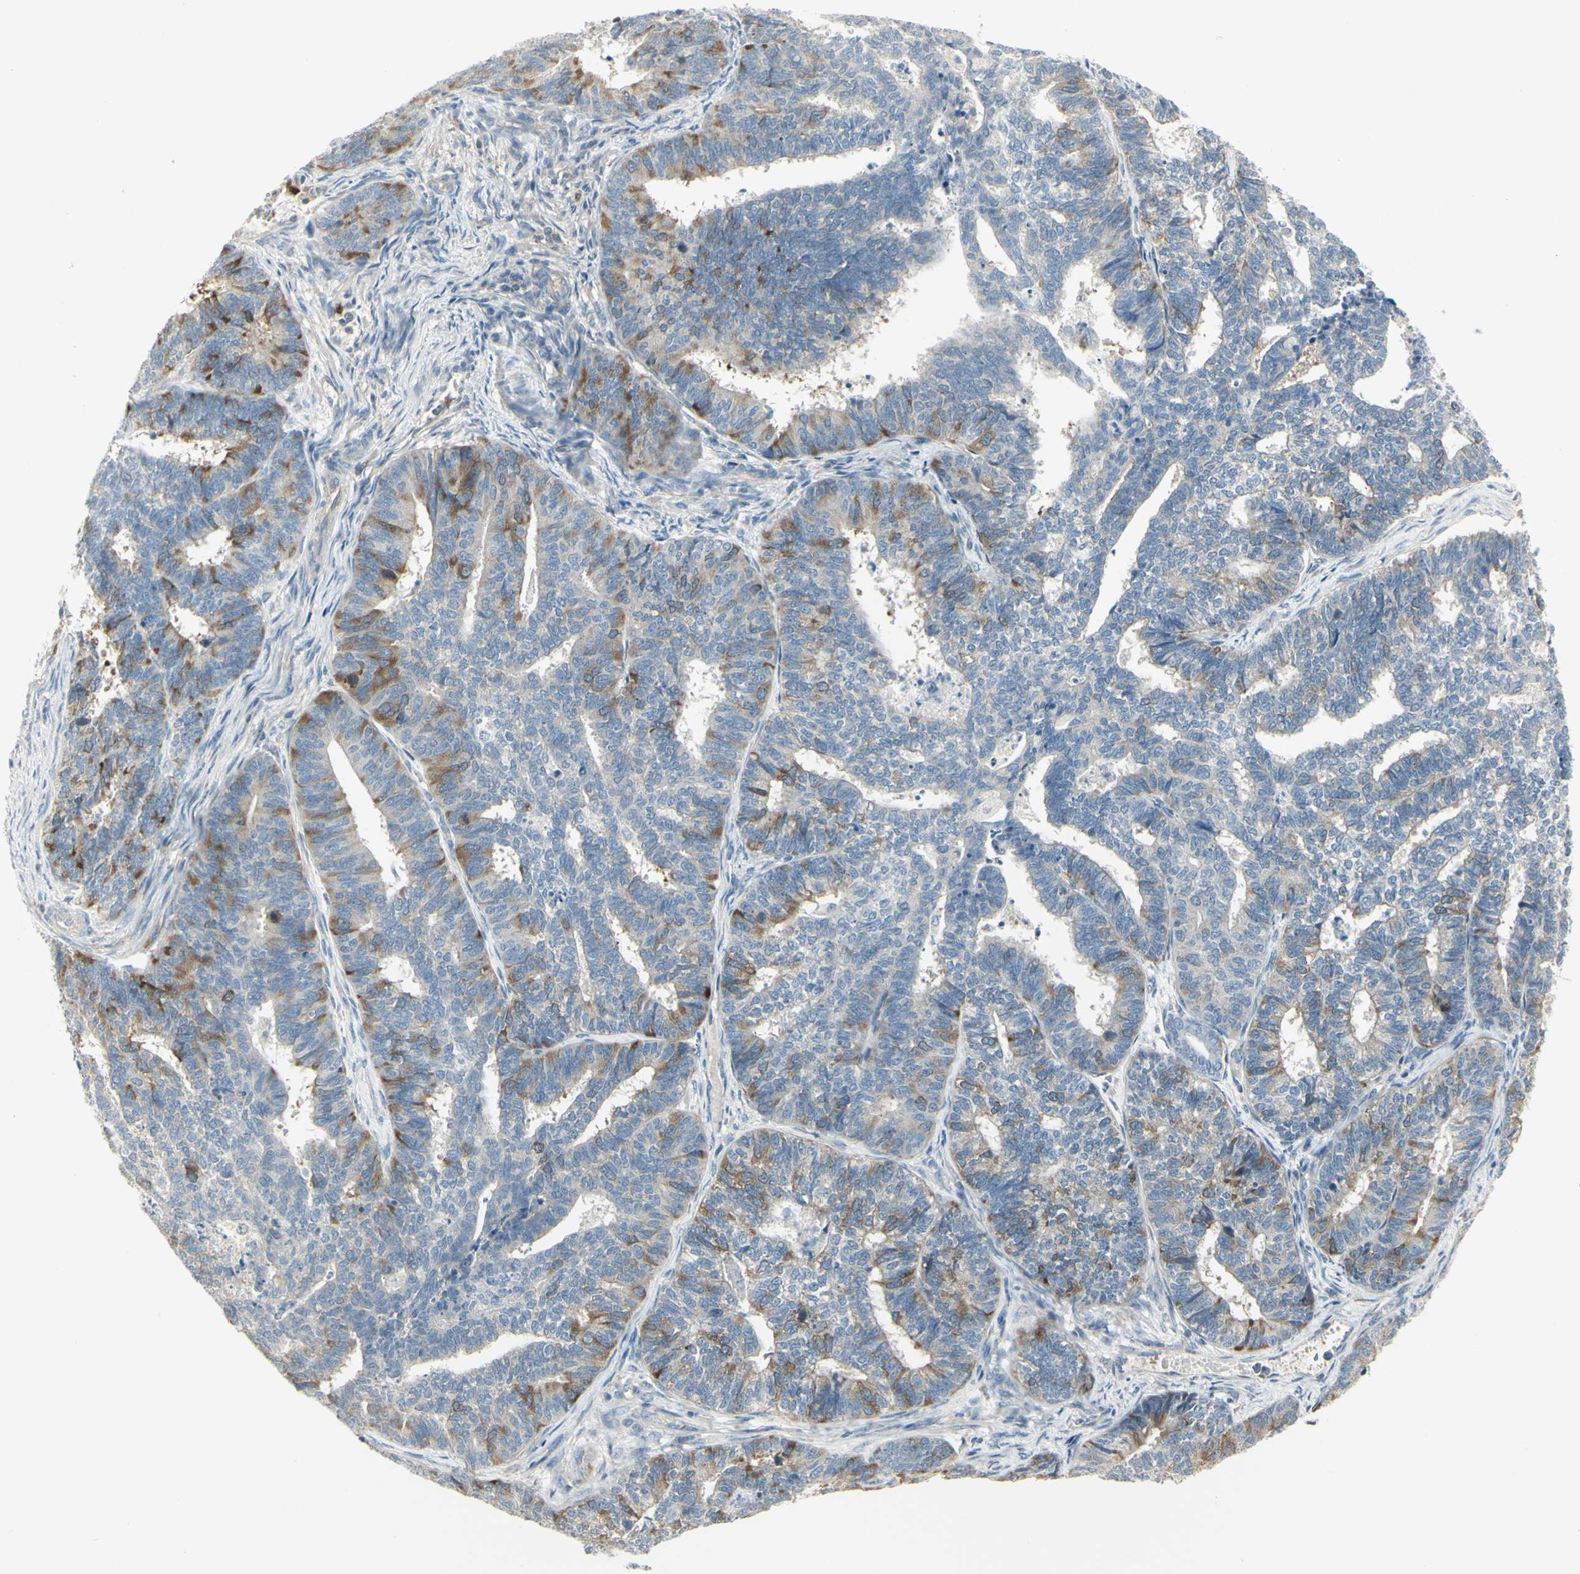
{"staining": {"intensity": "moderate", "quantity": "25%-75%", "location": "cytoplasmic/membranous"}, "tissue": "endometrial cancer", "cell_type": "Tumor cells", "image_type": "cancer", "snomed": [{"axis": "morphology", "description": "Adenocarcinoma, NOS"}, {"axis": "topography", "description": "Endometrium"}], "caption": "Protein positivity by immunohistochemistry demonstrates moderate cytoplasmic/membranous expression in approximately 25%-75% of tumor cells in endometrial cancer.", "gene": "CCNB2", "patient": {"sex": "female", "age": 70}}